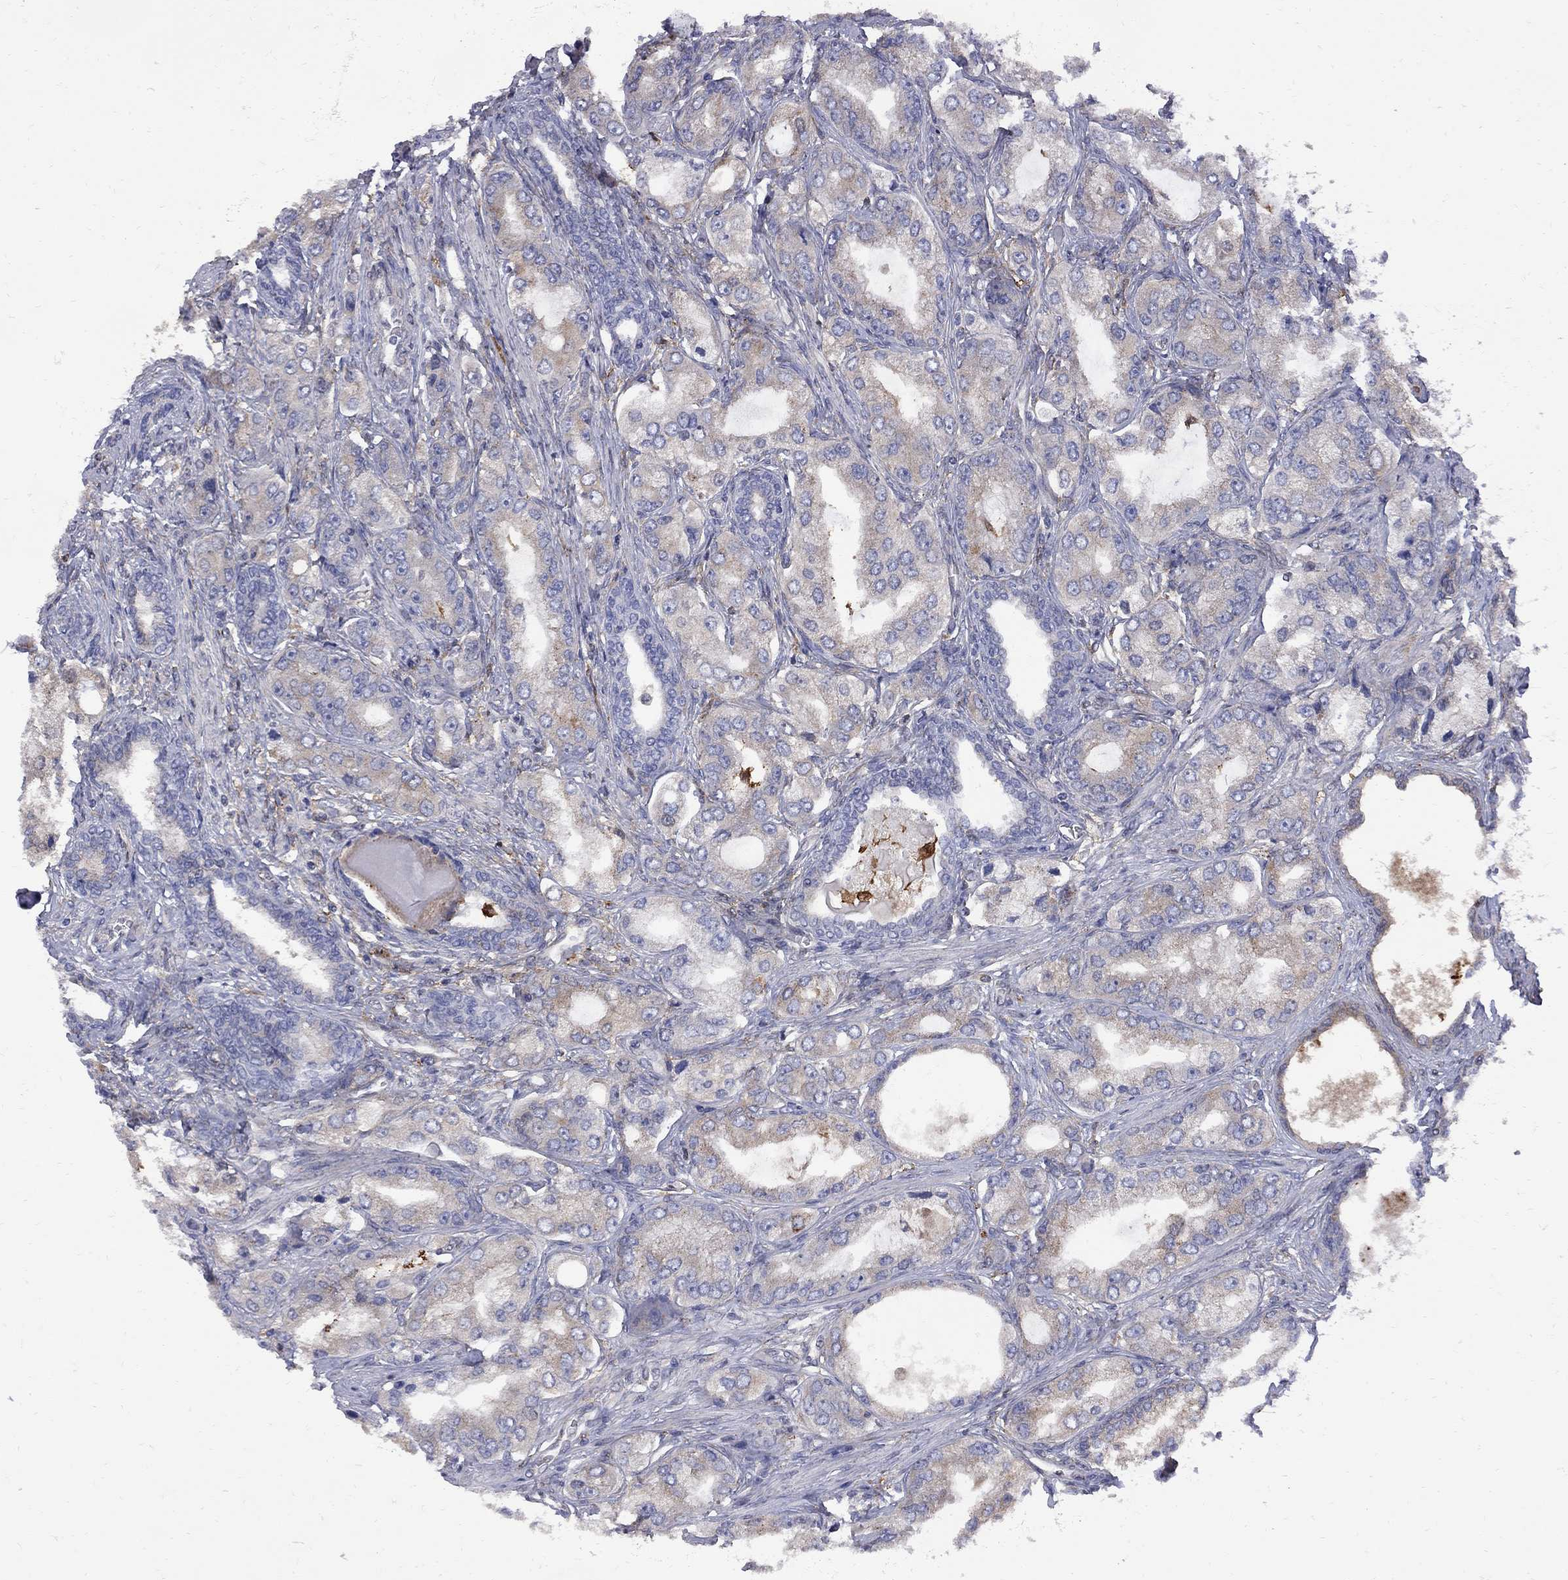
{"staining": {"intensity": "moderate", "quantity": "<25%", "location": "cytoplasmic/membranous"}, "tissue": "prostate cancer", "cell_type": "Tumor cells", "image_type": "cancer", "snomed": [{"axis": "morphology", "description": "Adenocarcinoma, Low grade"}, {"axis": "topography", "description": "Prostate"}], "caption": "Moderate cytoplasmic/membranous staining for a protein is present in about <25% of tumor cells of adenocarcinoma (low-grade) (prostate) using immunohistochemistry (IHC).", "gene": "MTHFR", "patient": {"sex": "male", "age": 69}}